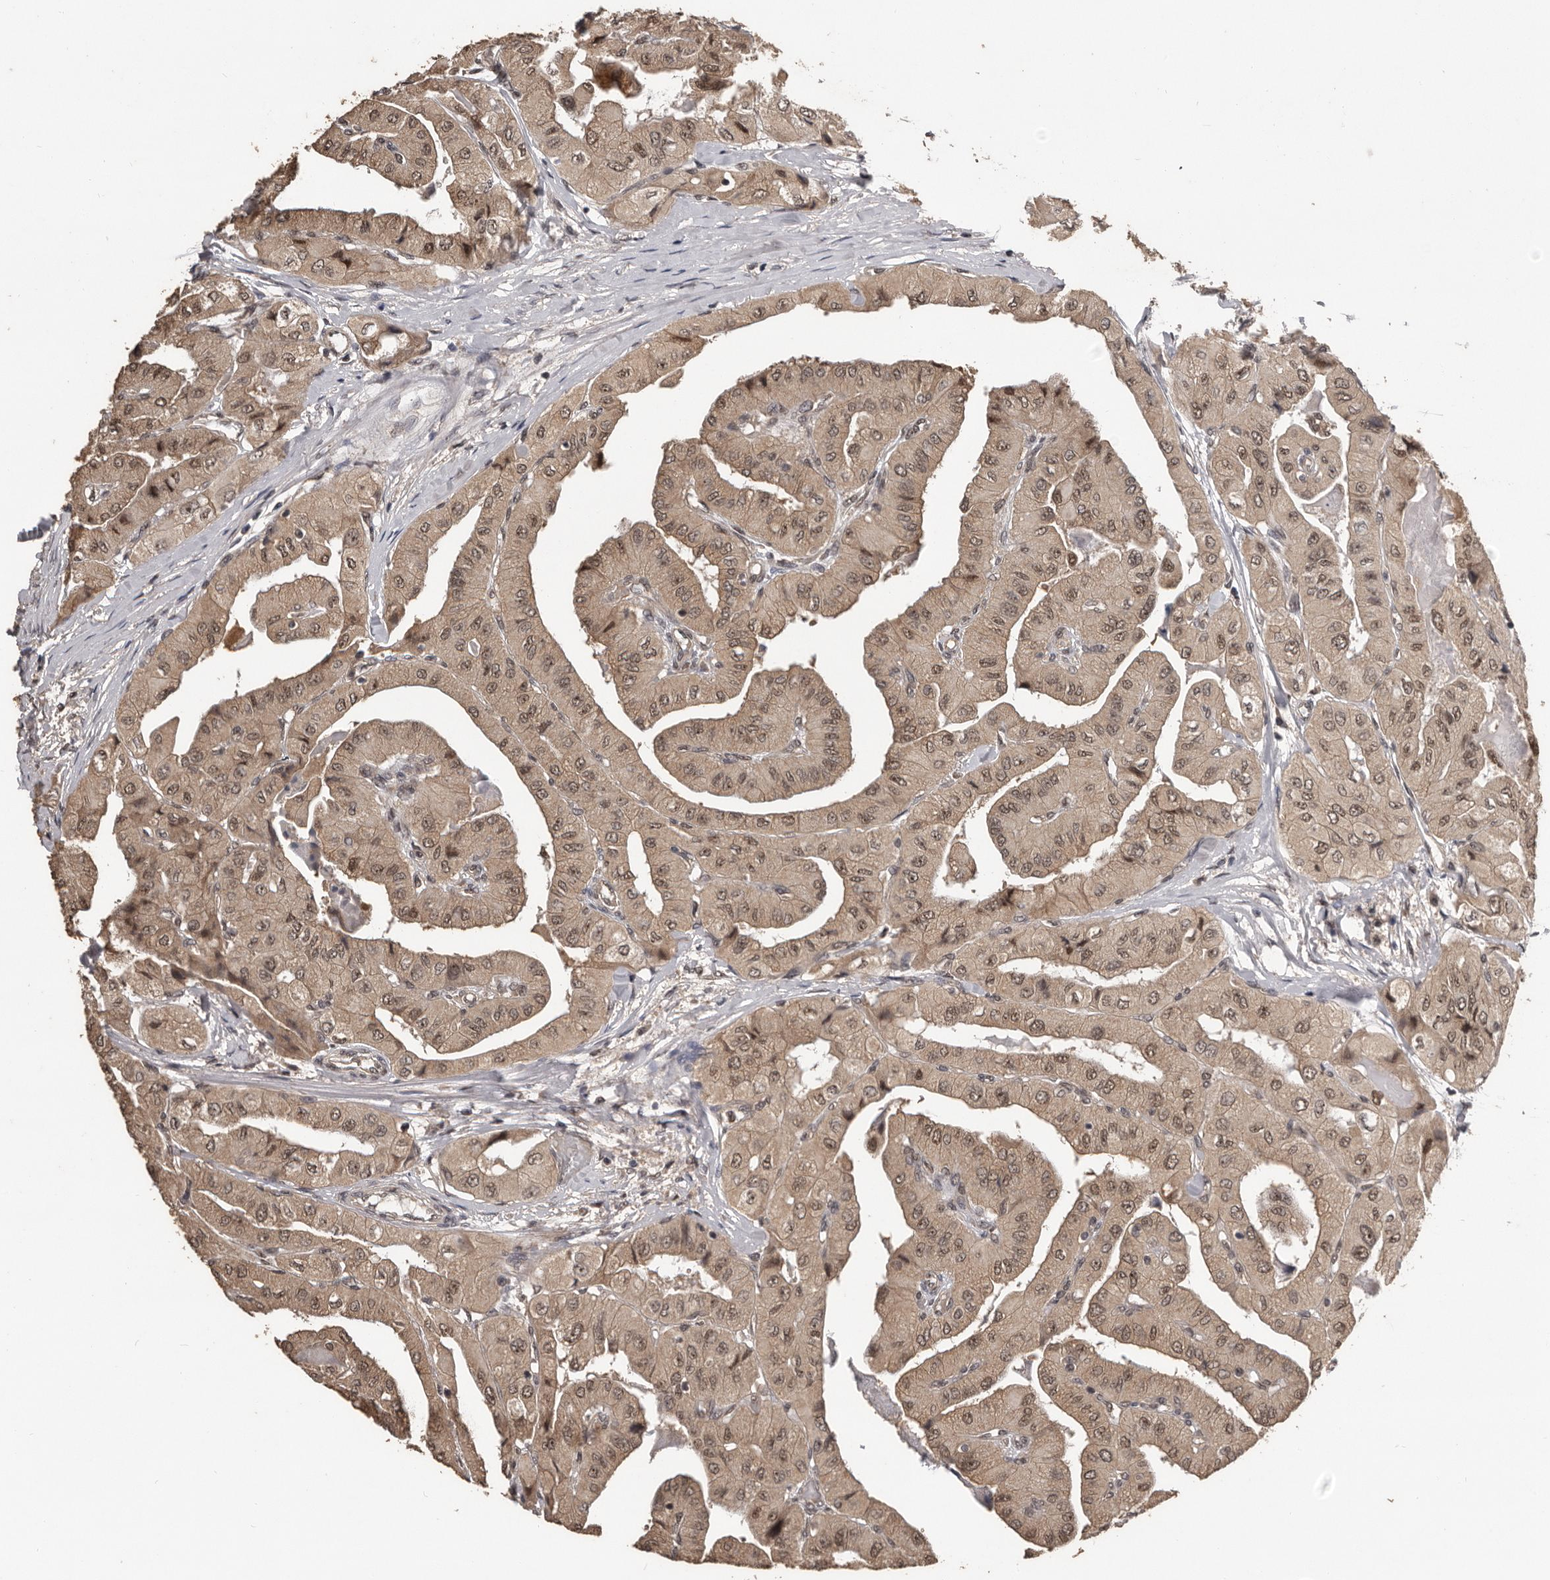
{"staining": {"intensity": "weak", "quantity": ">75%", "location": "cytoplasmic/membranous,nuclear"}, "tissue": "thyroid cancer", "cell_type": "Tumor cells", "image_type": "cancer", "snomed": [{"axis": "morphology", "description": "Papillary adenocarcinoma, NOS"}, {"axis": "topography", "description": "Thyroid gland"}], "caption": "DAB (3,3'-diaminobenzidine) immunohistochemical staining of human papillary adenocarcinoma (thyroid) displays weak cytoplasmic/membranous and nuclear protein expression in approximately >75% of tumor cells.", "gene": "VPS37A", "patient": {"sex": "female", "age": 59}}